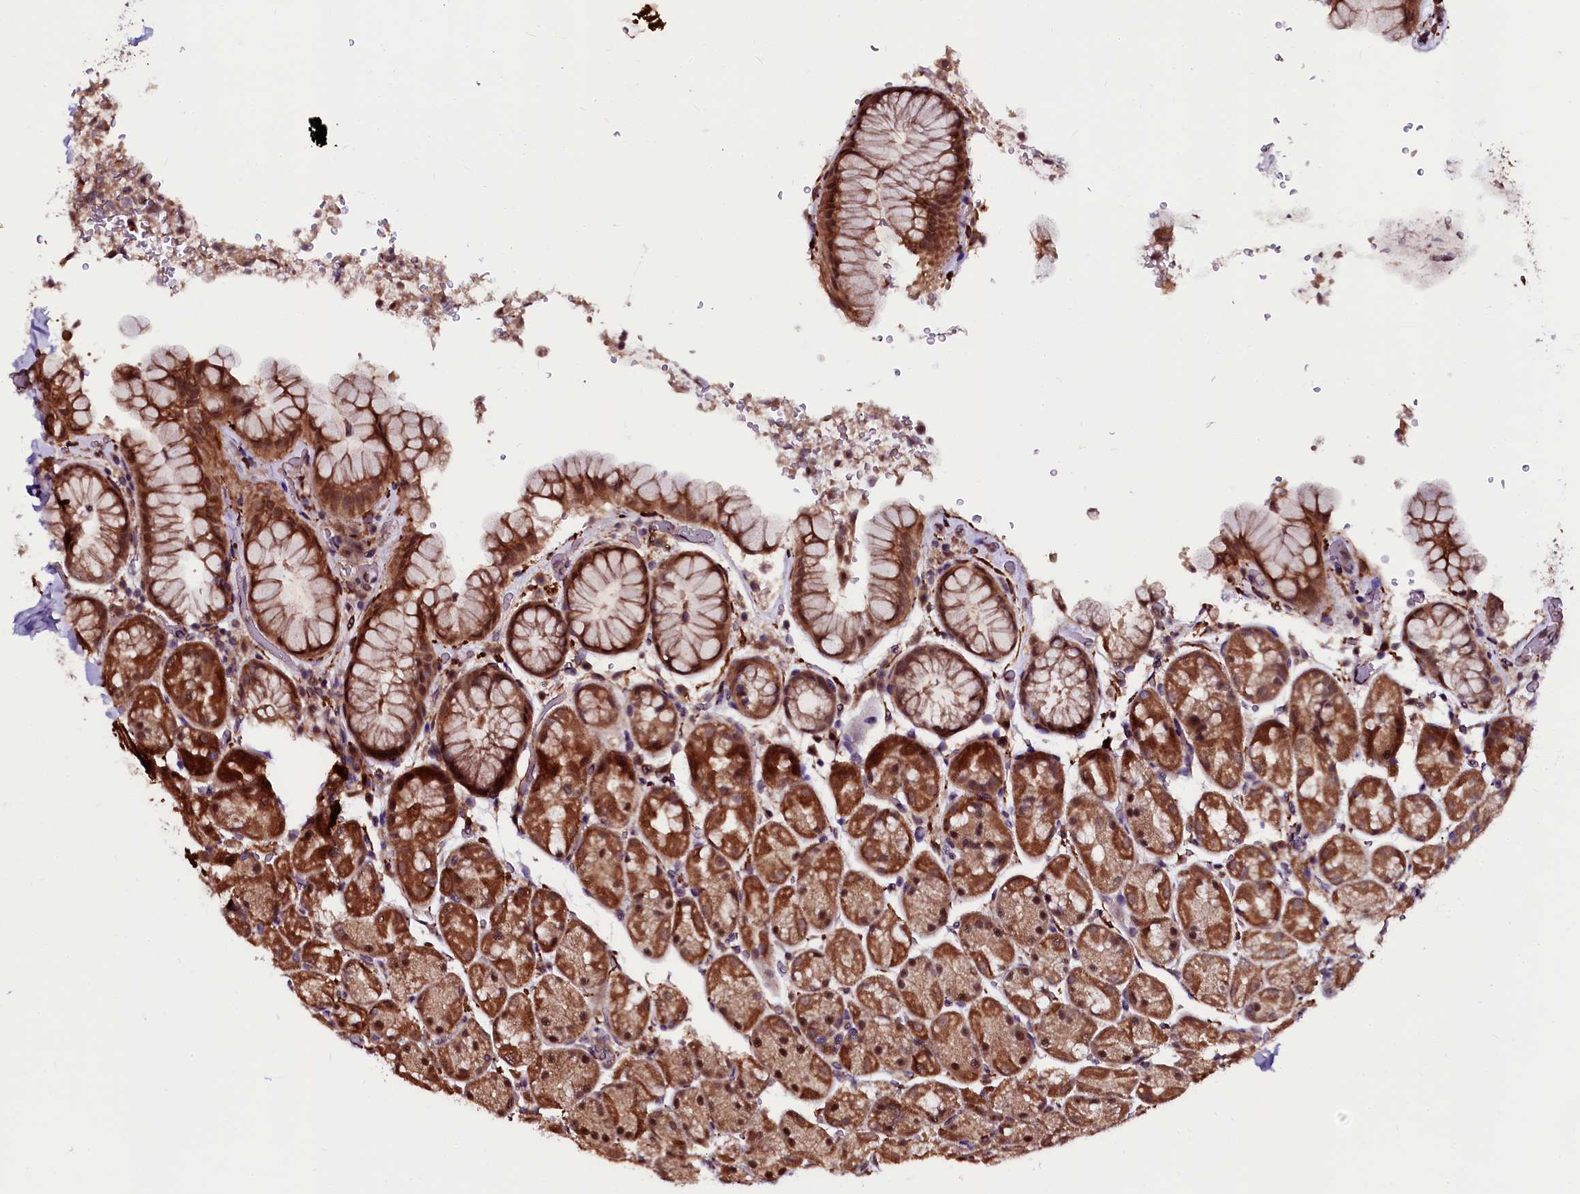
{"staining": {"intensity": "moderate", "quantity": ">75%", "location": "cytoplasmic/membranous,nuclear"}, "tissue": "stomach", "cell_type": "Glandular cells", "image_type": "normal", "snomed": [{"axis": "morphology", "description": "Normal tissue, NOS"}, {"axis": "topography", "description": "Stomach, upper"}, {"axis": "topography", "description": "Stomach, lower"}], "caption": "Glandular cells reveal moderate cytoplasmic/membranous,nuclear expression in approximately >75% of cells in benign stomach.", "gene": "N4BP1", "patient": {"sex": "male", "age": 67}}